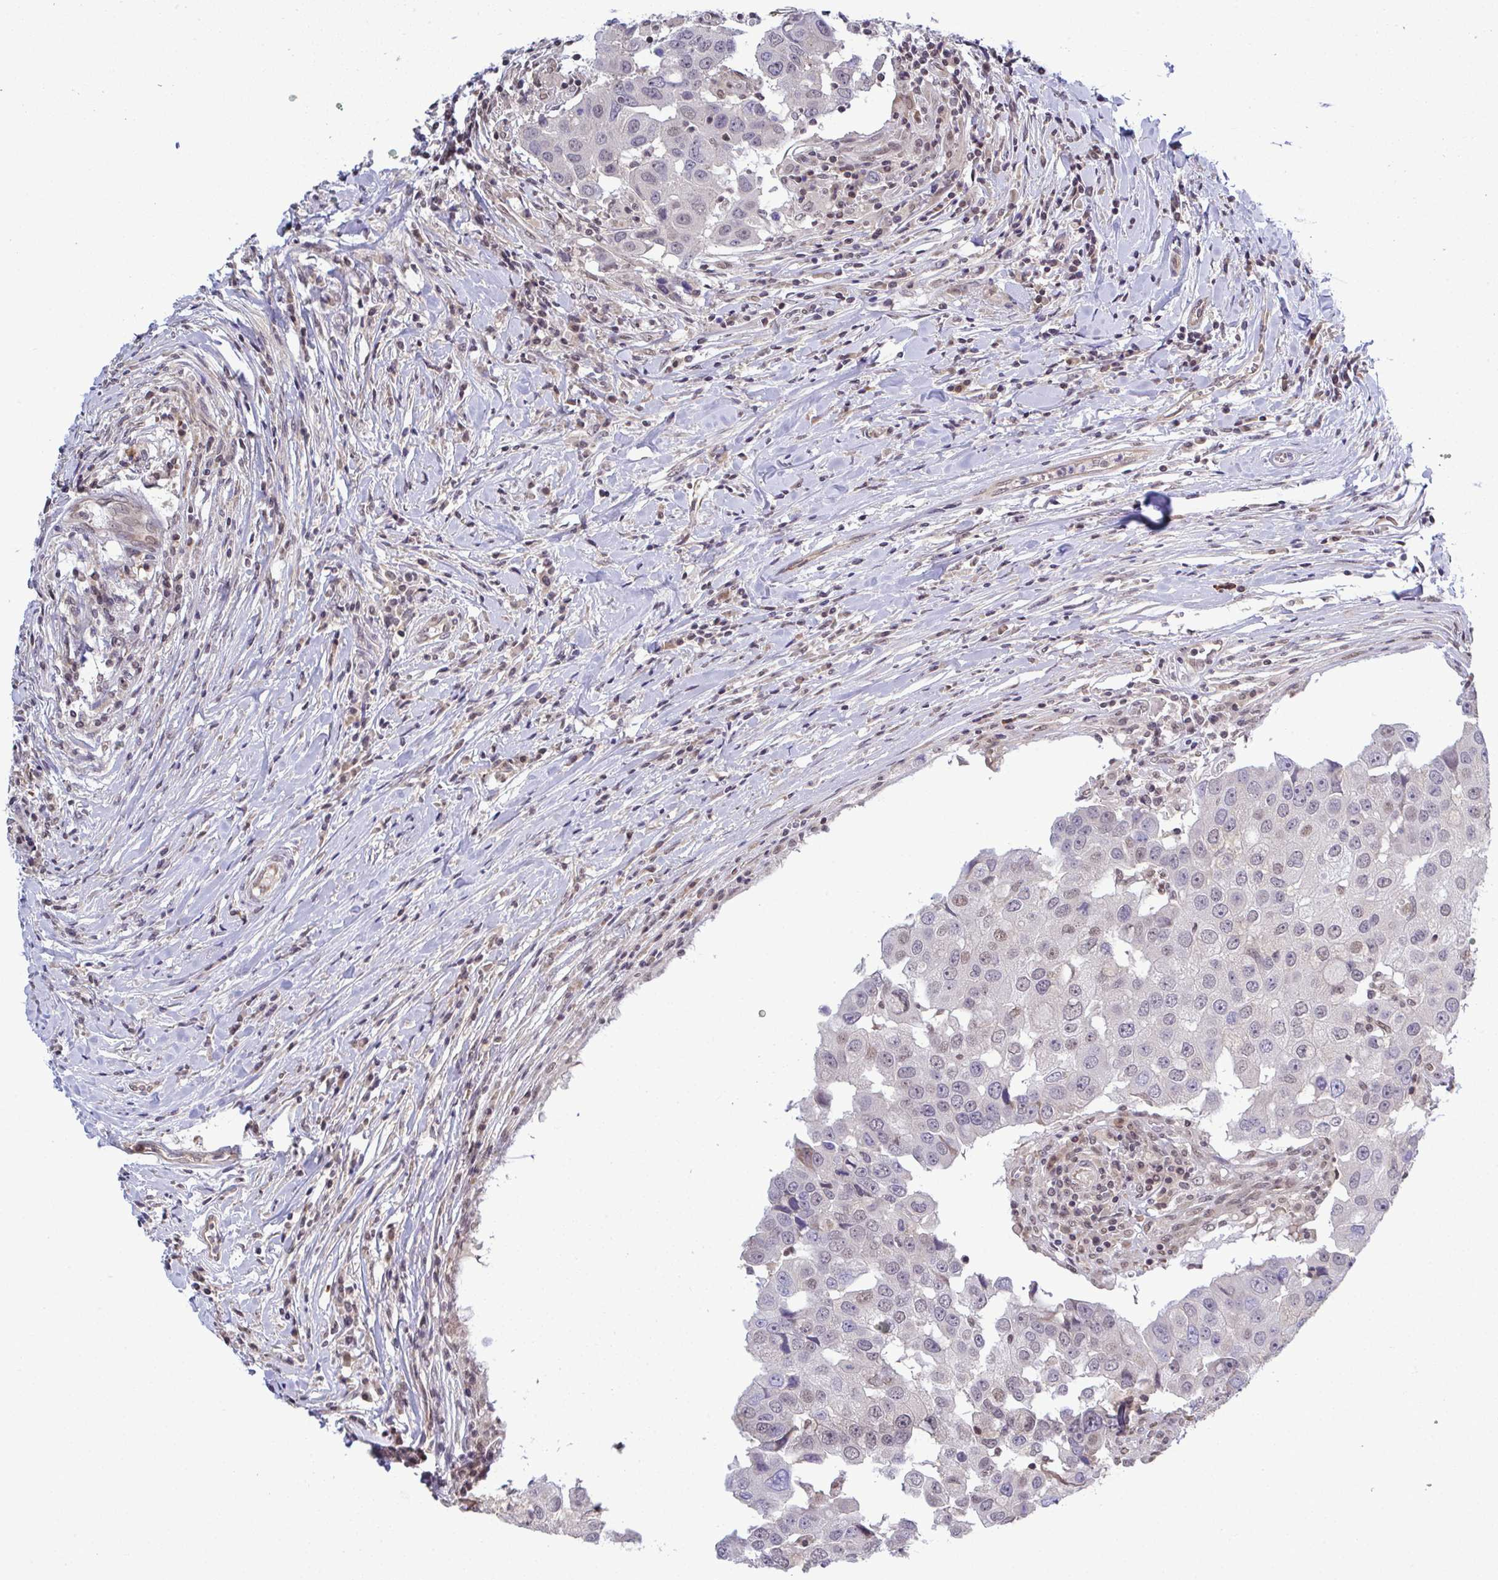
{"staining": {"intensity": "weak", "quantity": "25%-75%", "location": "nuclear"}, "tissue": "breast cancer", "cell_type": "Tumor cells", "image_type": "cancer", "snomed": [{"axis": "morphology", "description": "Duct carcinoma"}, {"axis": "topography", "description": "Breast"}], "caption": "The histopathology image reveals a brown stain indicating the presence of a protein in the nuclear of tumor cells in breast cancer (infiltrating ductal carcinoma).", "gene": "C9orf64", "patient": {"sex": "female", "age": 27}}